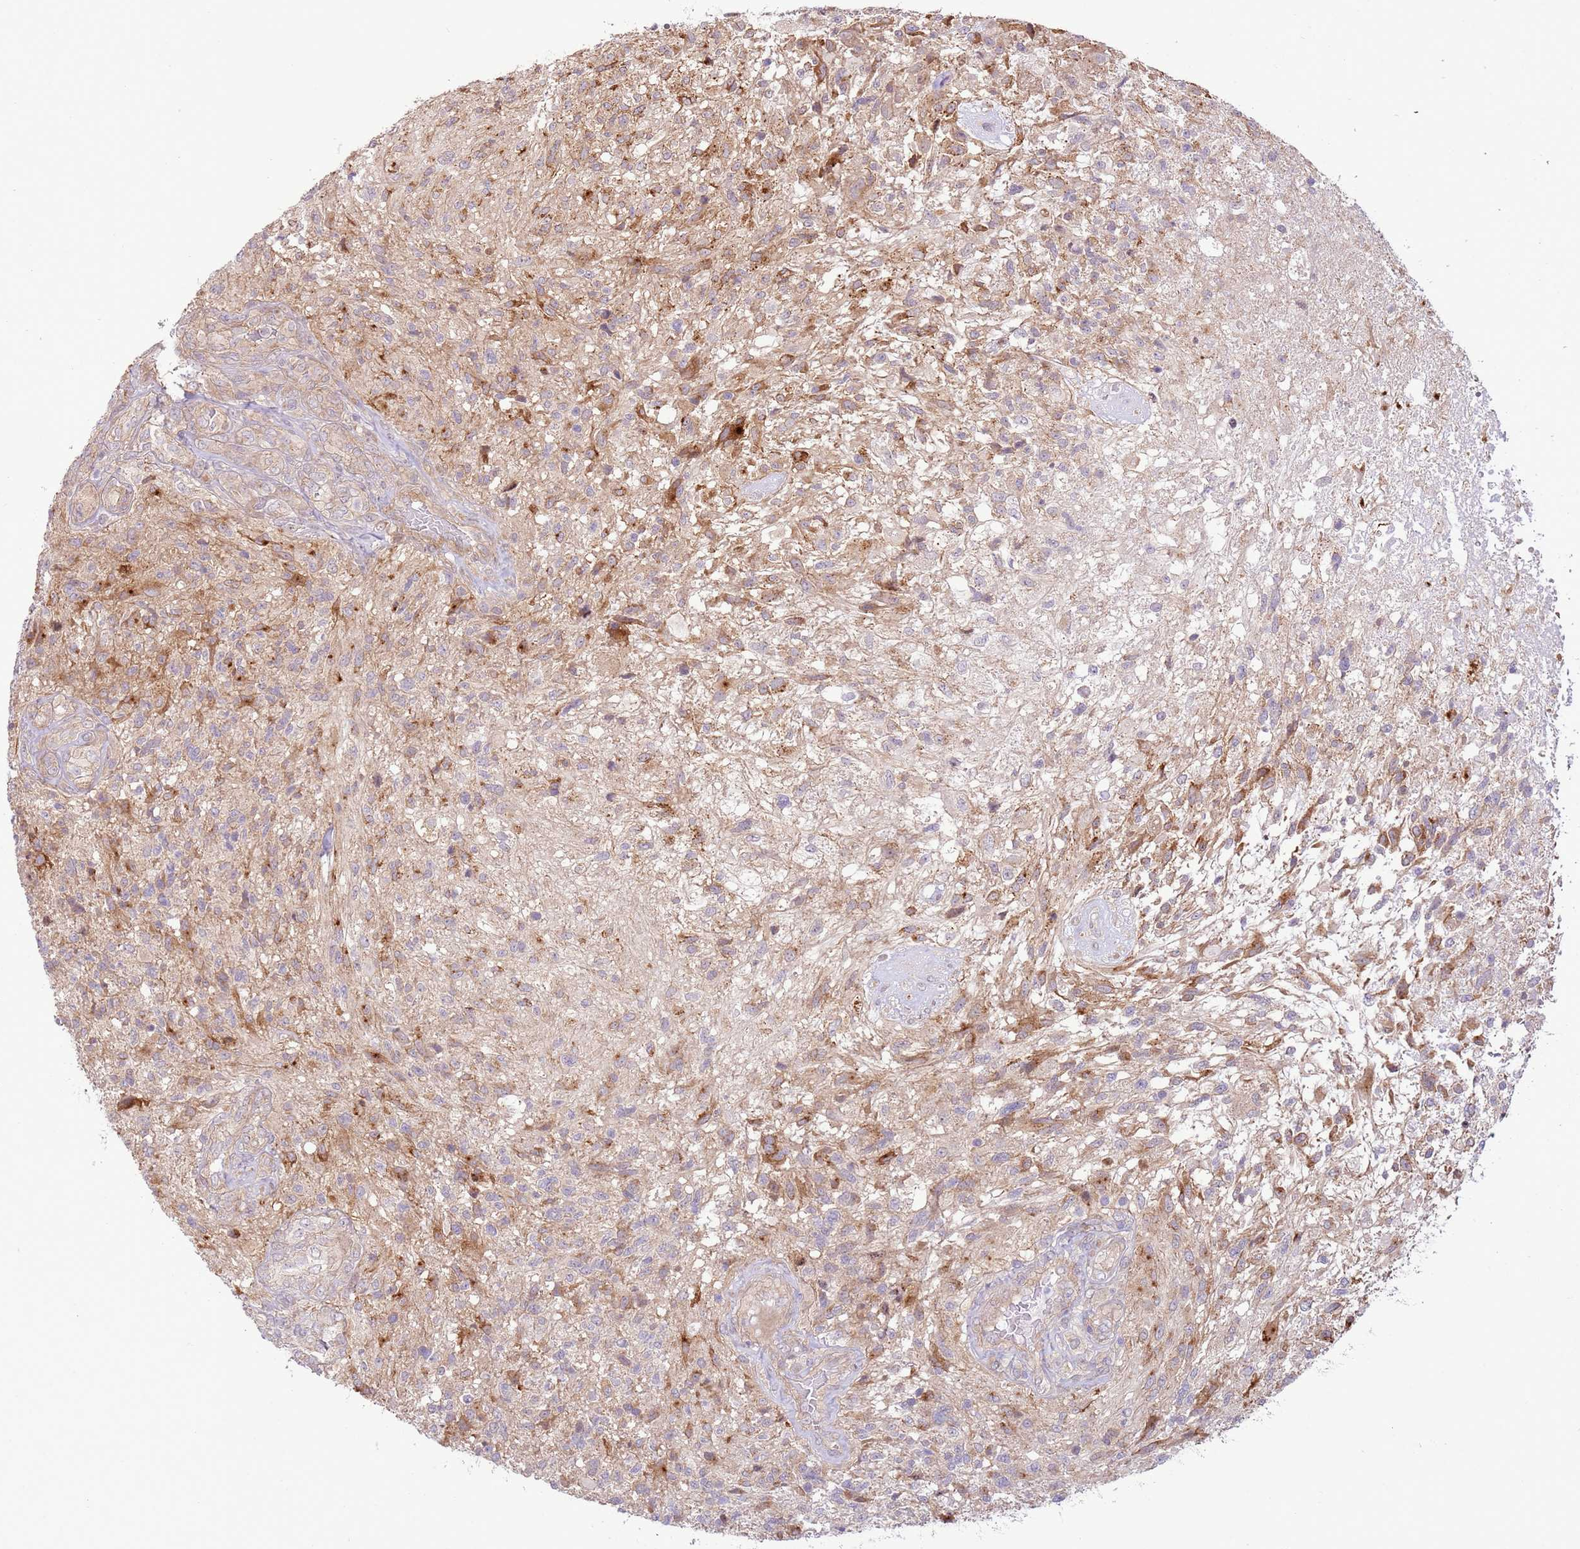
{"staining": {"intensity": "moderate", "quantity": "<25%", "location": "cytoplasmic/membranous"}, "tissue": "glioma", "cell_type": "Tumor cells", "image_type": "cancer", "snomed": [{"axis": "morphology", "description": "Glioma, malignant, High grade"}, {"axis": "topography", "description": "Brain"}], "caption": "This histopathology image exhibits immunohistochemistry staining of glioma, with low moderate cytoplasmic/membranous positivity in approximately <25% of tumor cells.", "gene": "SCARA3", "patient": {"sex": "male", "age": 56}}